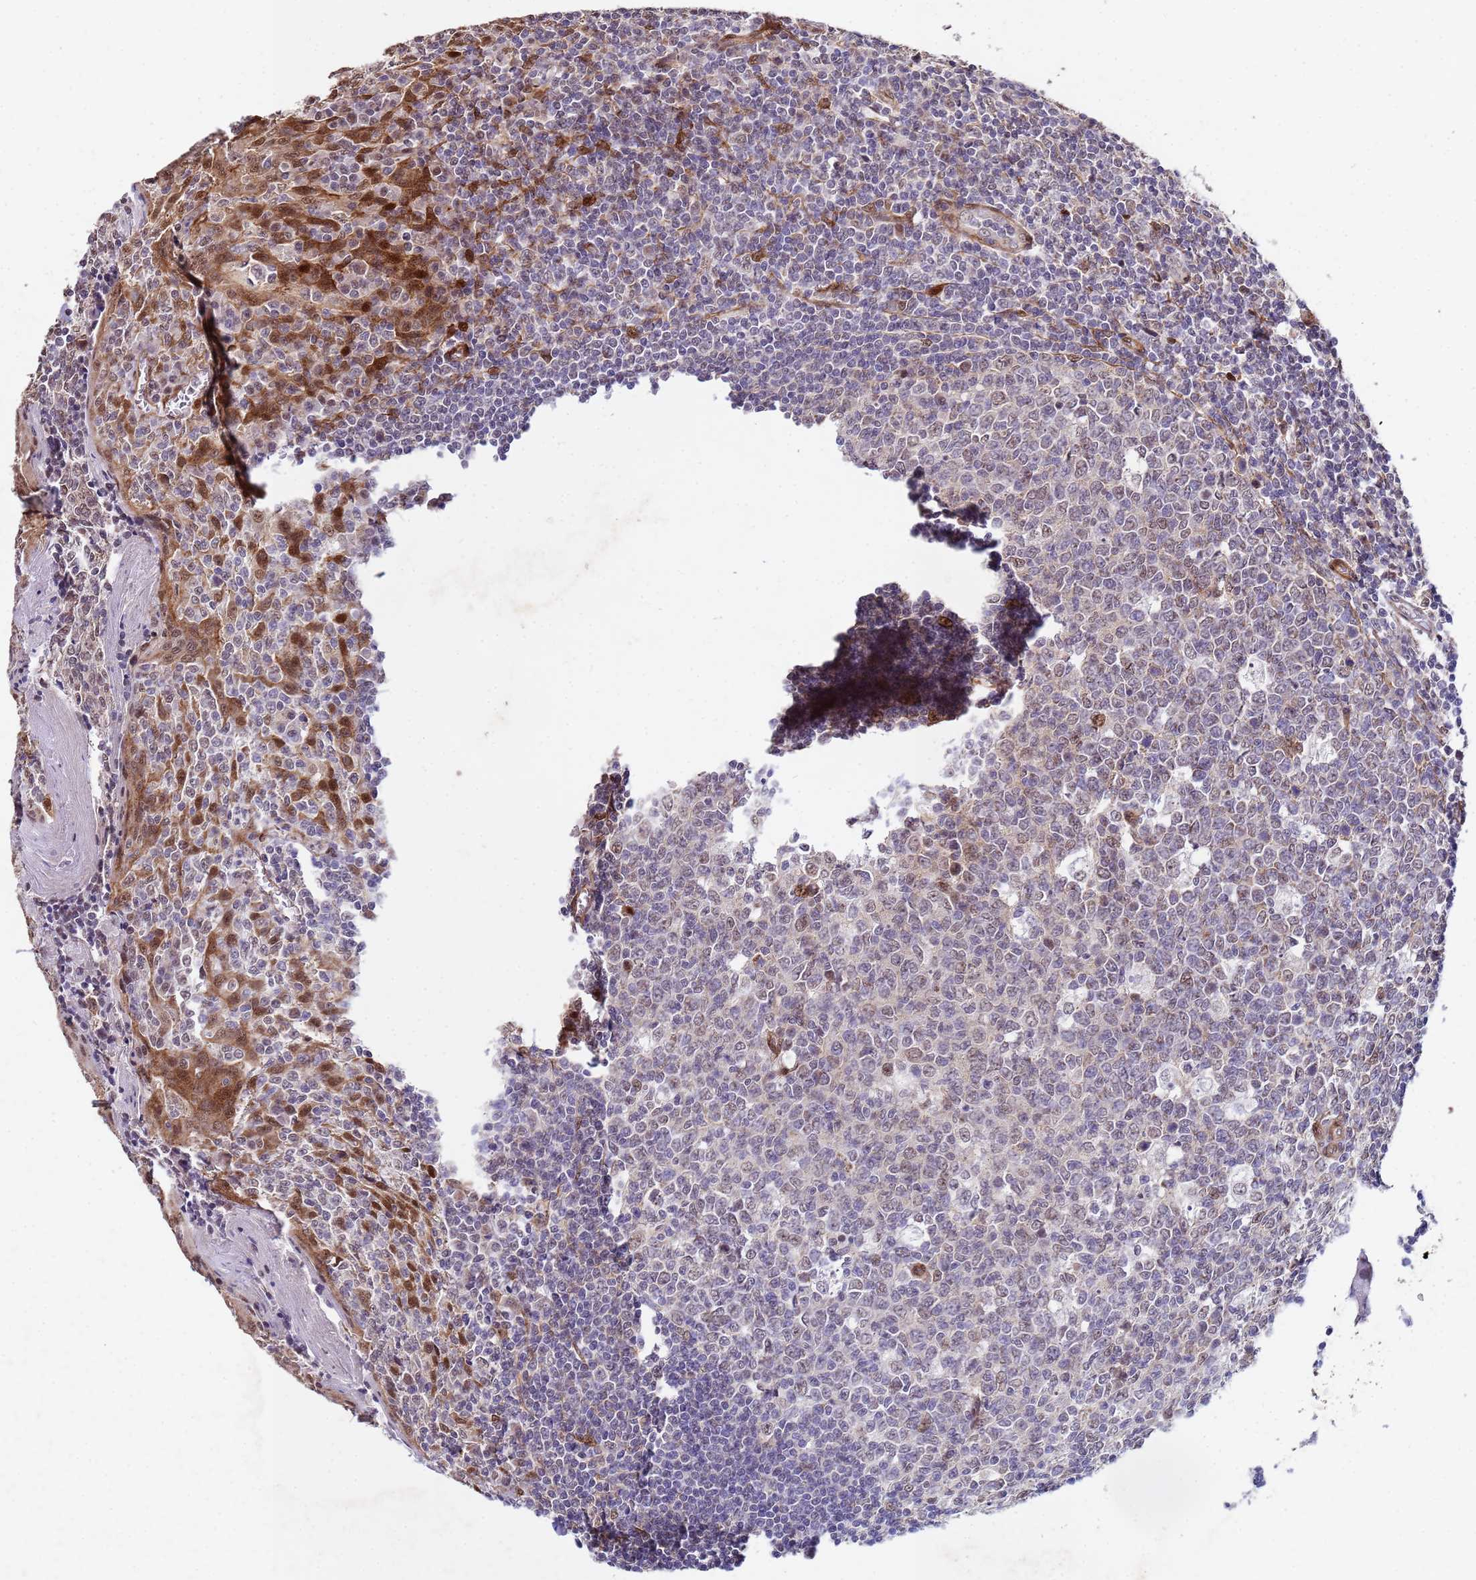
{"staining": {"intensity": "weak", "quantity": "25%-75%", "location": "nuclear"}, "tissue": "tonsil", "cell_type": "Germinal center cells", "image_type": "normal", "snomed": [{"axis": "morphology", "description": "Normal tissue, NOS"}, {"axis": "topography", "description": "Tonsil"}], "caption": "Immunohistochemical staining of normal tonsil displays 25%-75% levels of weak nuclear protein positivity in approximately 25%-75% of germinal center cells. Immunohistochemistry (ihc) stains the protein in brown and the nuclei are stained blue.", "gene": "TRIP6", "patient": {"sex": "male", "age": 27}}